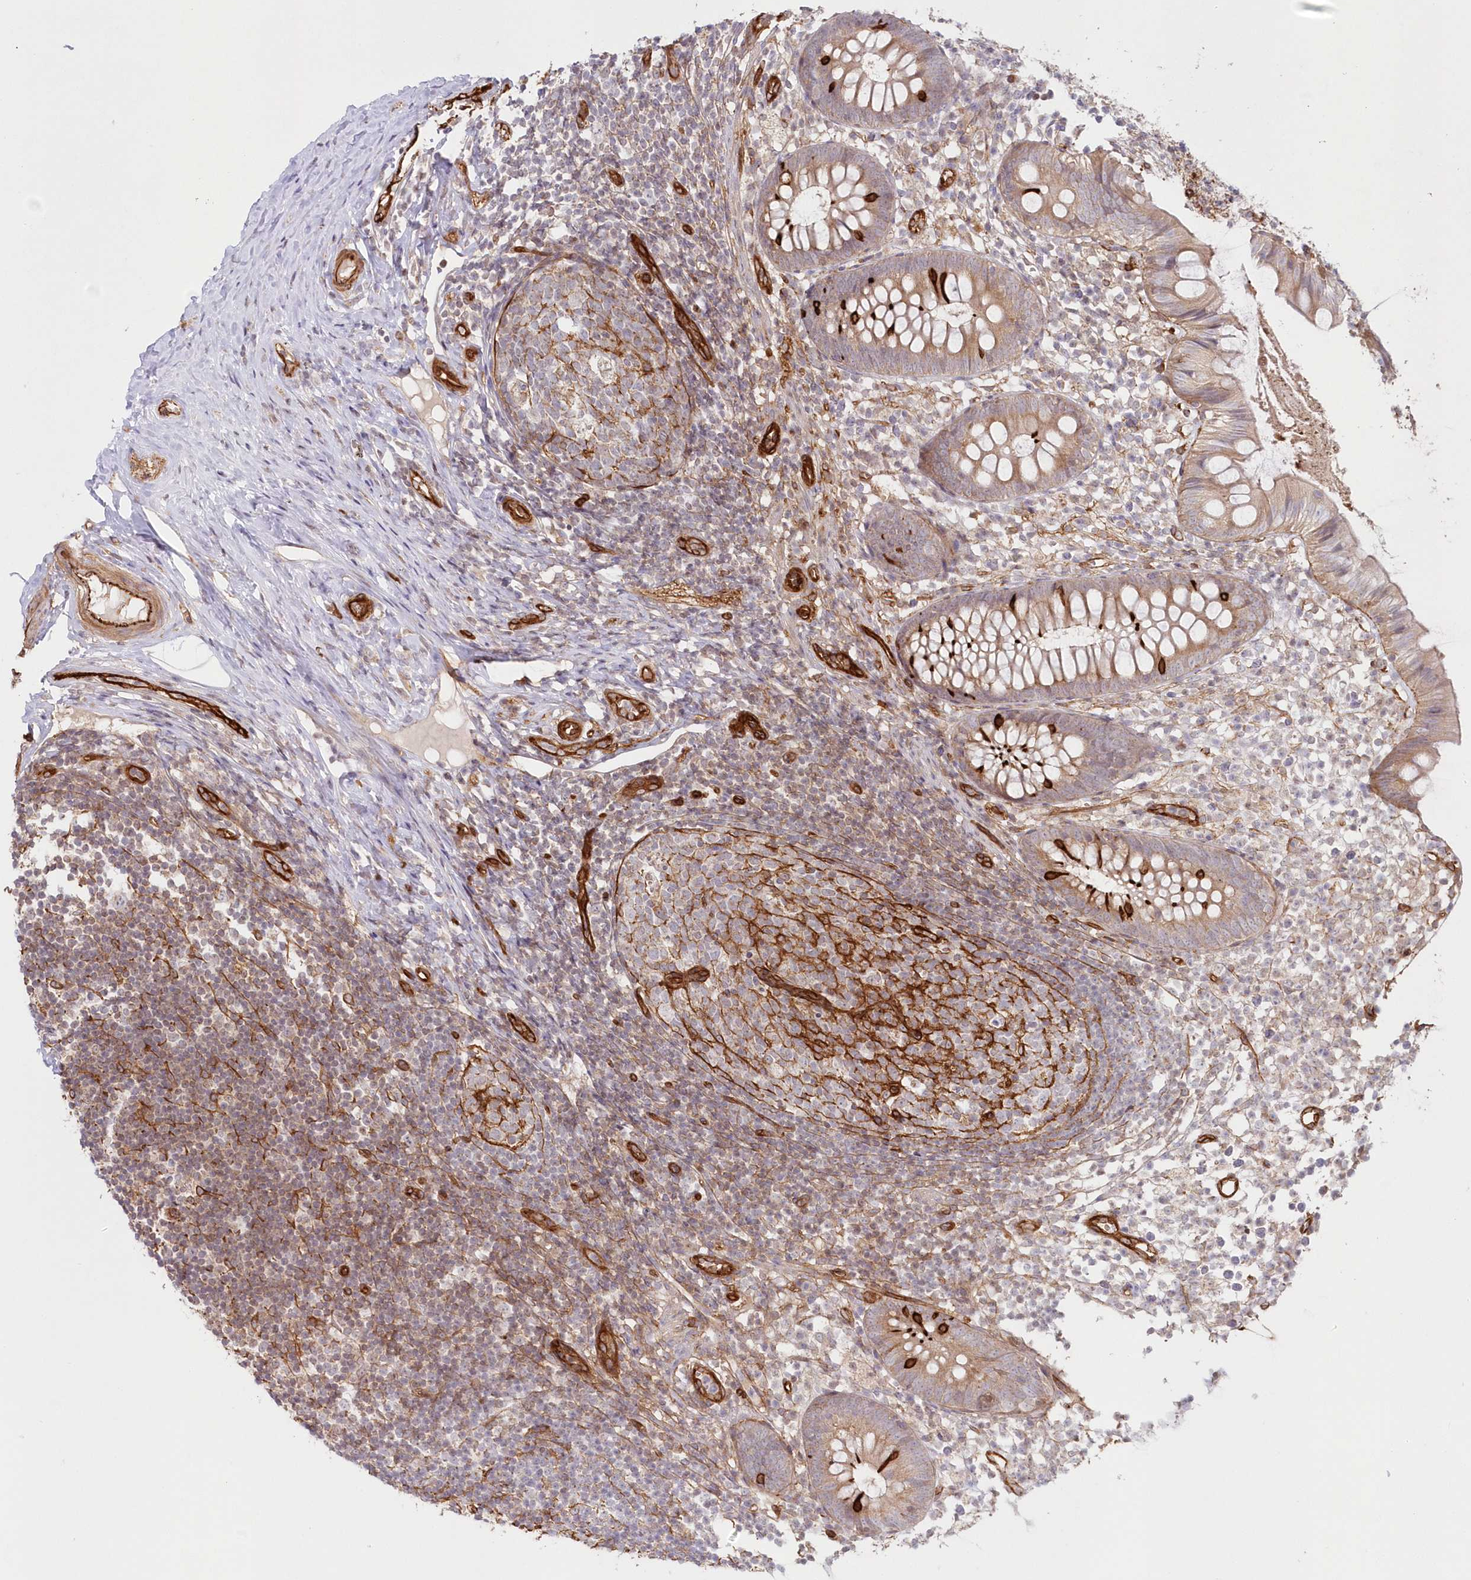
{"staining": {"intensity": "weak", "quantity": ">75%", "location": "cytoplasmic/membranous"}, "tissue": "appendix", "cell_type": "Glandular cells", "image_type": "normal", "snomed": [{"axis": "morphology", "description": "Normal tissue, NOS"}, {"axis": "topography", "description": "Appendix"}], "caption": "Protein expression analysis of normal human appendix reveals weak cytoplasmic/membranous positivity in approximately >75% of glandular cells. The staining was performed using DAB to visualize the protein expression in brown, while the nuclei were stained in blue with hematoxylin (Magnification: 20x).", "gene": "AFAP1L2", "patient": {"sex": "female", "age": 20}}